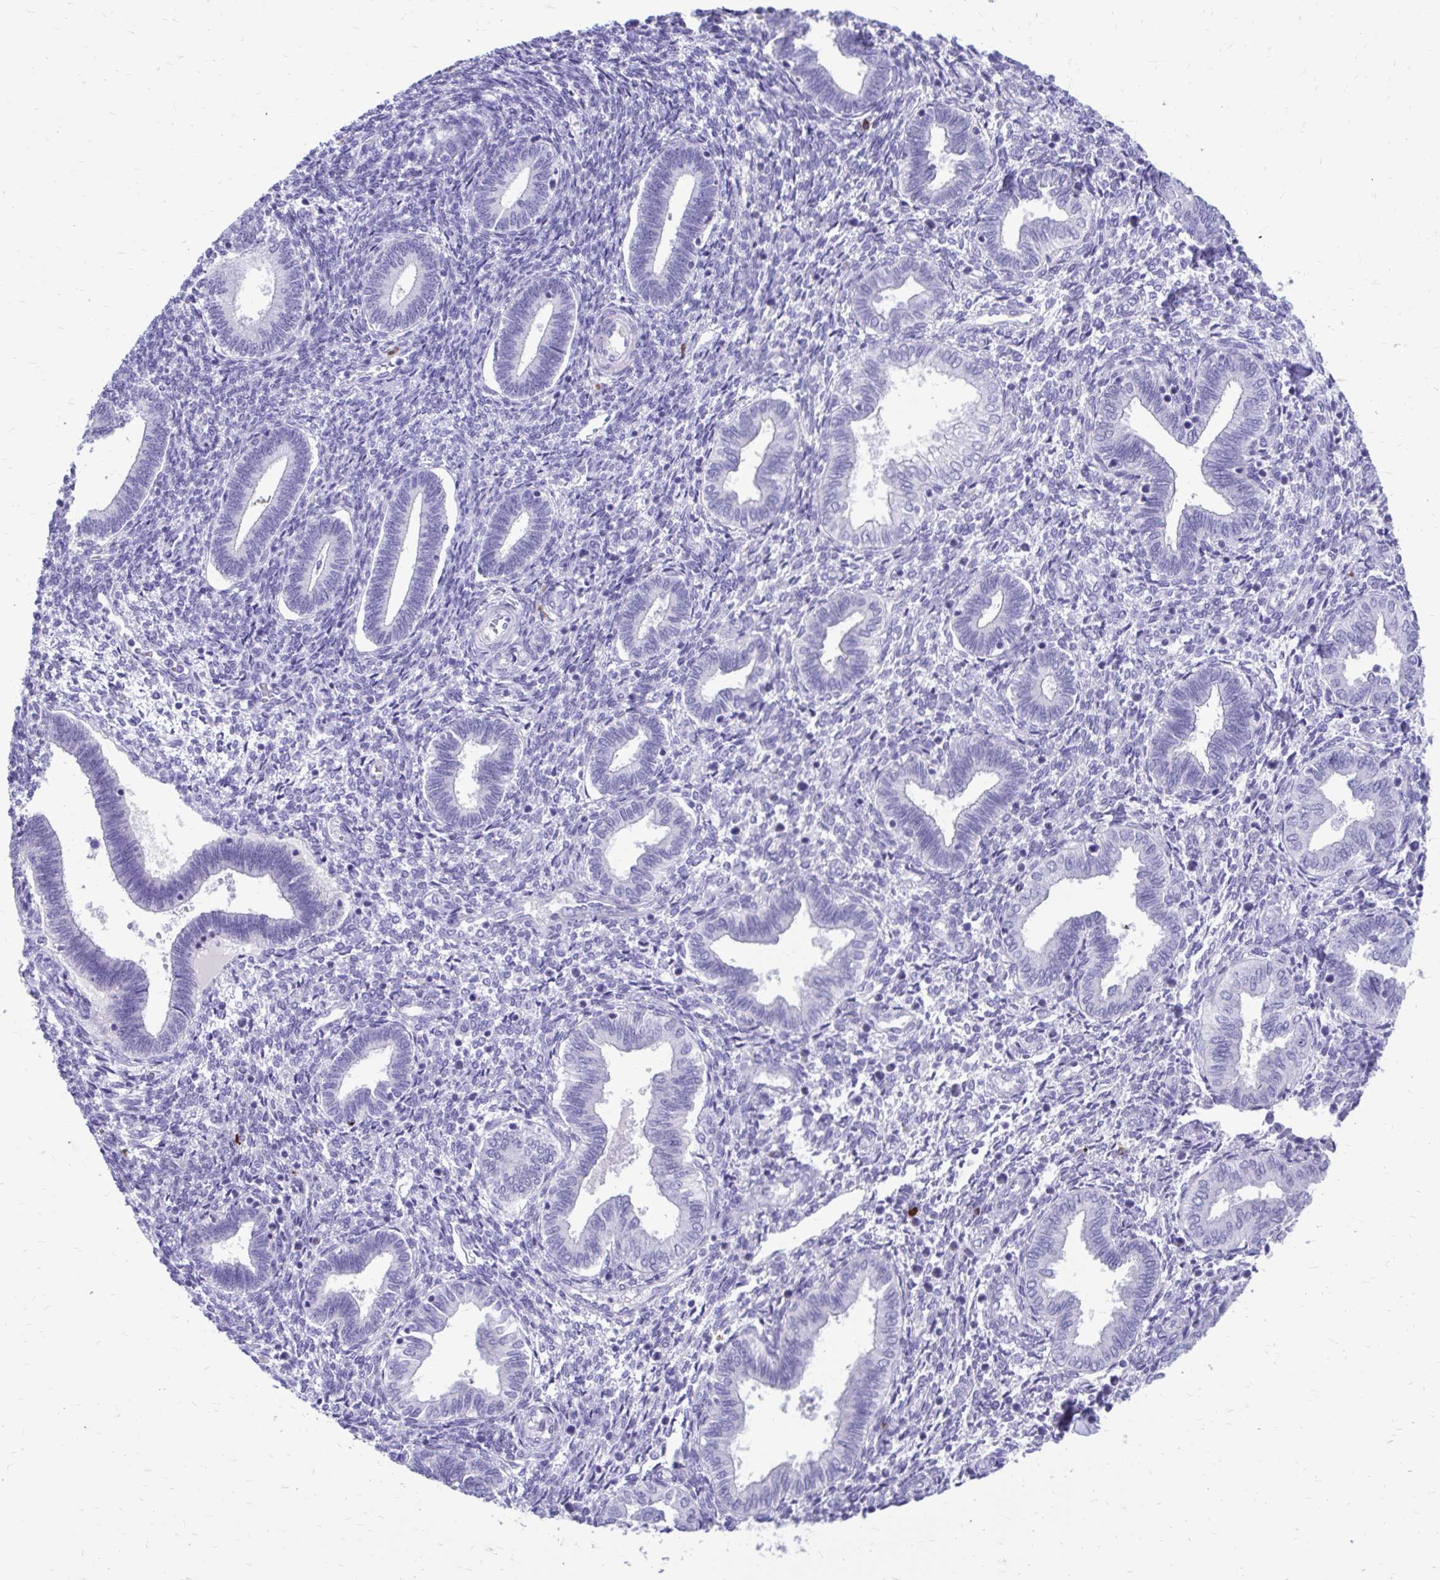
{"staining": {"intensity": "negative", "quantity": "none", "location": "none"}, "tissue": "endometrium", "cell_type": "Cells in endometrial stroma", "image_type": "normal", "snomed": [{"axis": "morphology", "description": "Normal tissue, NOS"}, {"axis": "topography", "description": "Endometrium"}], "caption": "A photomicrograph of human endometrium is negative for staining in cells in endometrial stroma. (DAB (3,3'-diaminobenzidine) immunohistochemistry (IHC) visualized using brightfield microscopy, high magnification).", "gene": "SATL1", "patient": {"sex": "female", "age": 42}}